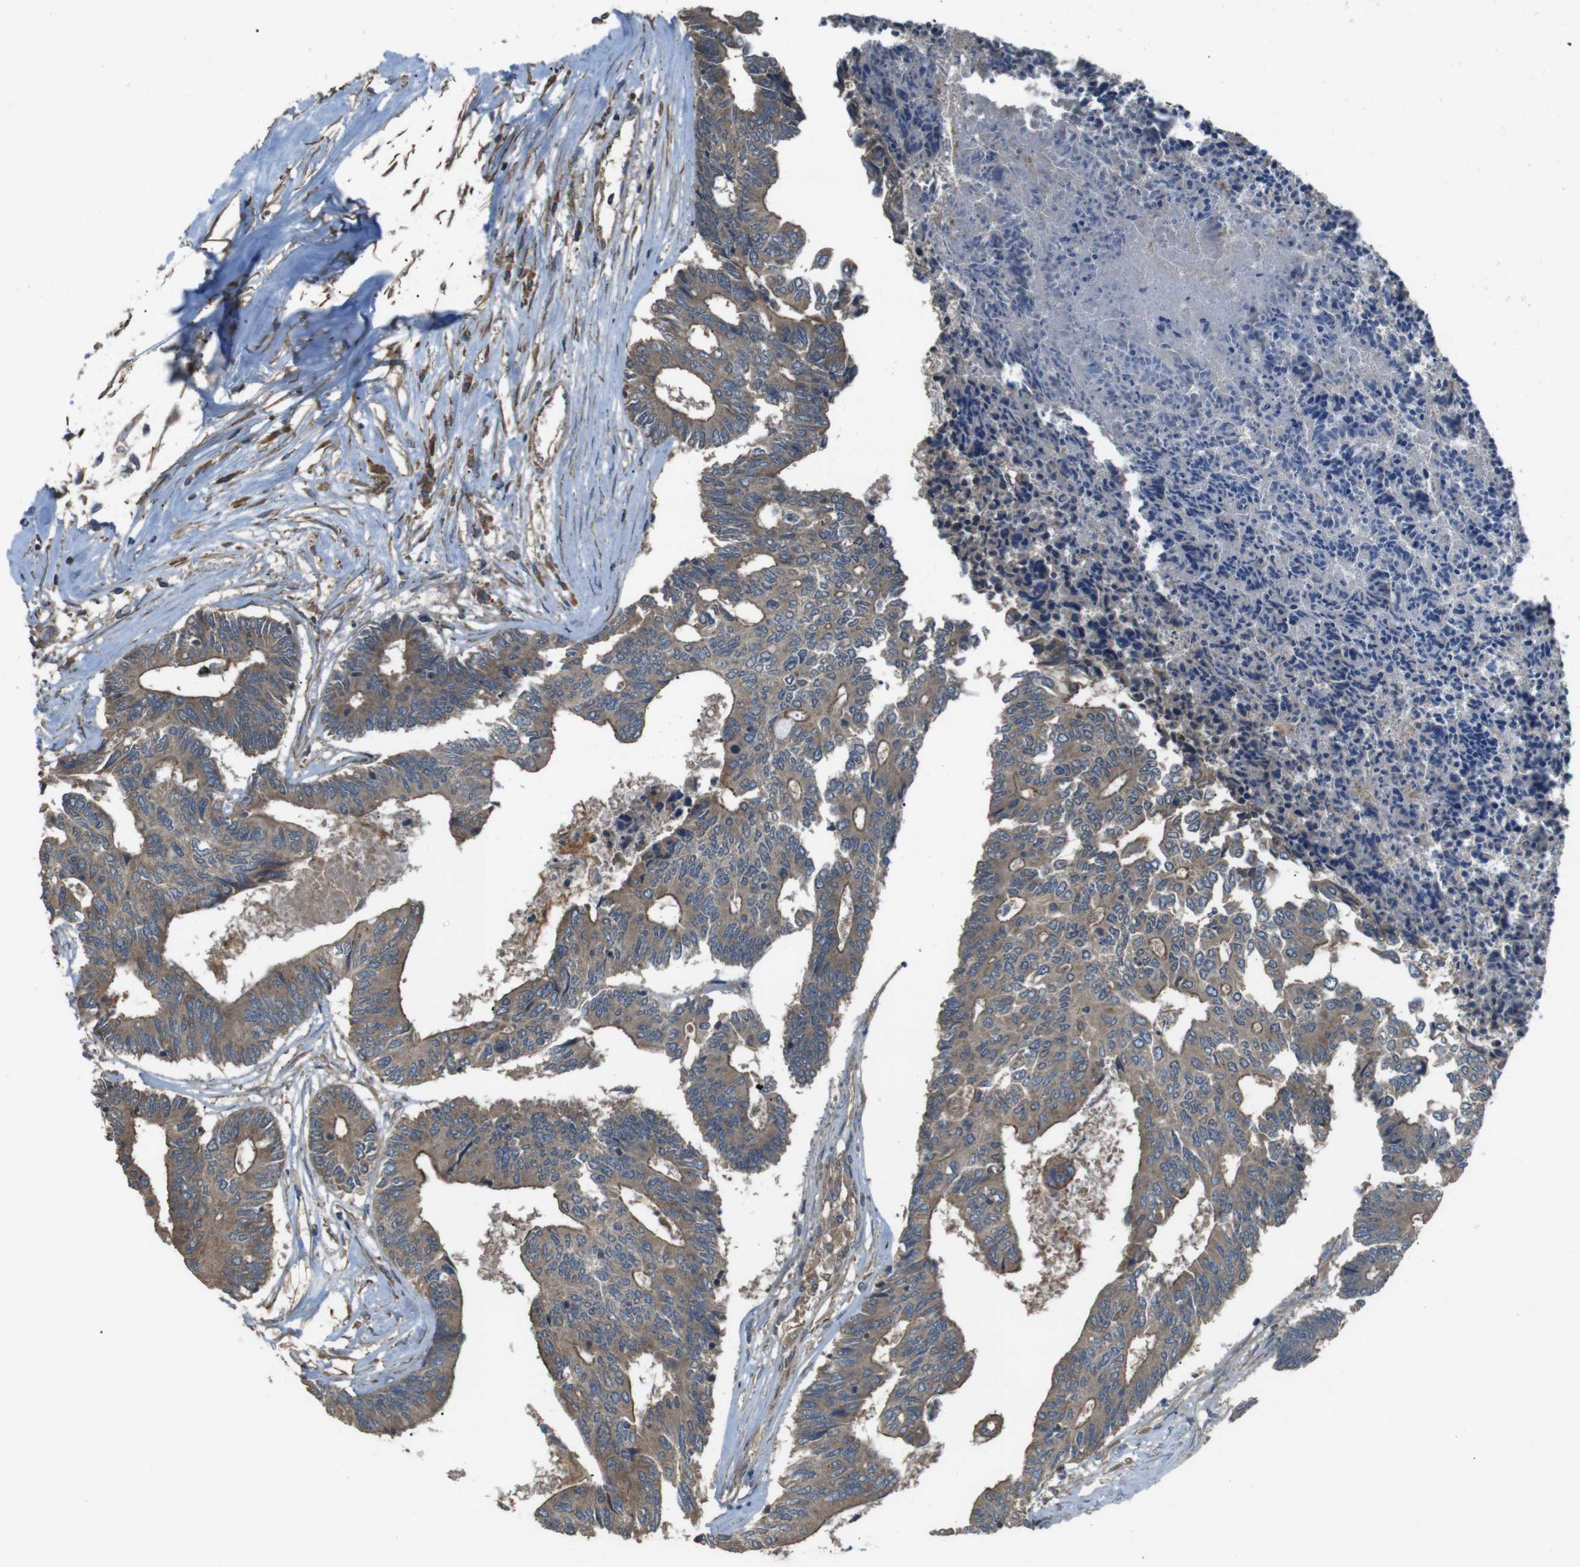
{"staining": {"intensity": "moderate", "quantity": ">75%", "location": "cytoplasmic/membranous"}, "tissue": "colorectal cancer", "cell_type": "Tumor cells", "image_type": "cancer", "snomed": [{"axis": "morphology", "description": "Adenocarcinoma, NOS"}, {"axis": "topography", "description": "Rectum"}], "caption": "Protein expression analysis of human colorectal cancer reveals moderate cytoplasmic/membranous expression in about >75% of tumor cells.", "gene": "FUT2", "patient": {"sex": "male", "age": 63}}